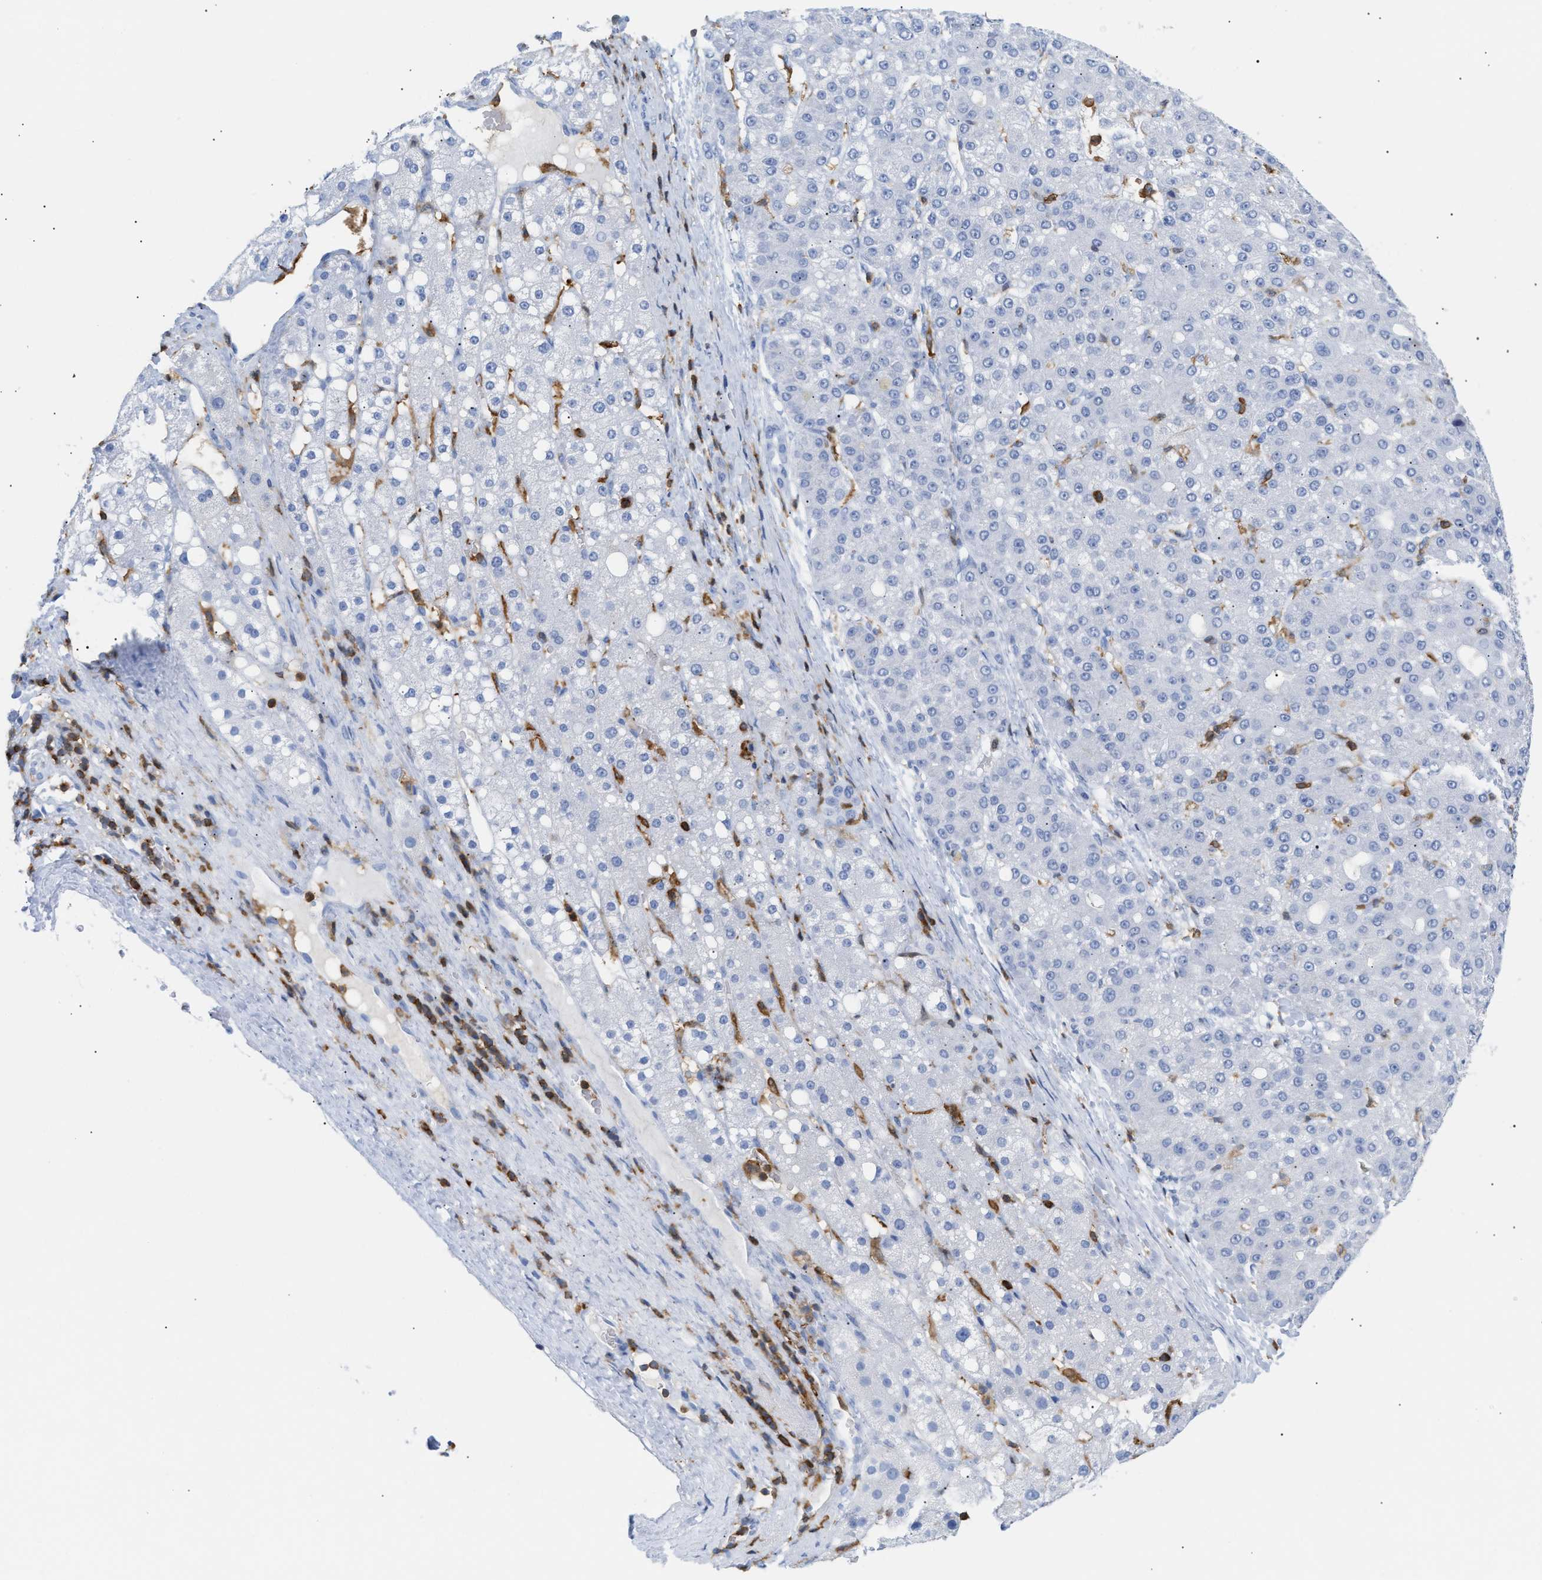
{"staining": {"intensity": "negative", "quantity": "none", "location": "none"}, "tissue": "liver cancer", "cell_type": "Tumor cells", "image_type": "cancer", "snomed": [{"axis": "morphology", "description": "Carcinoma, Hepatocellular, NOS"}, {"axis": "topography", "description": "Liver"}], "caption": "DAB immunohistochemical staining of liver cancer (hepatocellular carcinoma) displays no significant positivity in tumor cells.", "gene": "LCP1", "patient": {"sex": "male", "age": 67}}